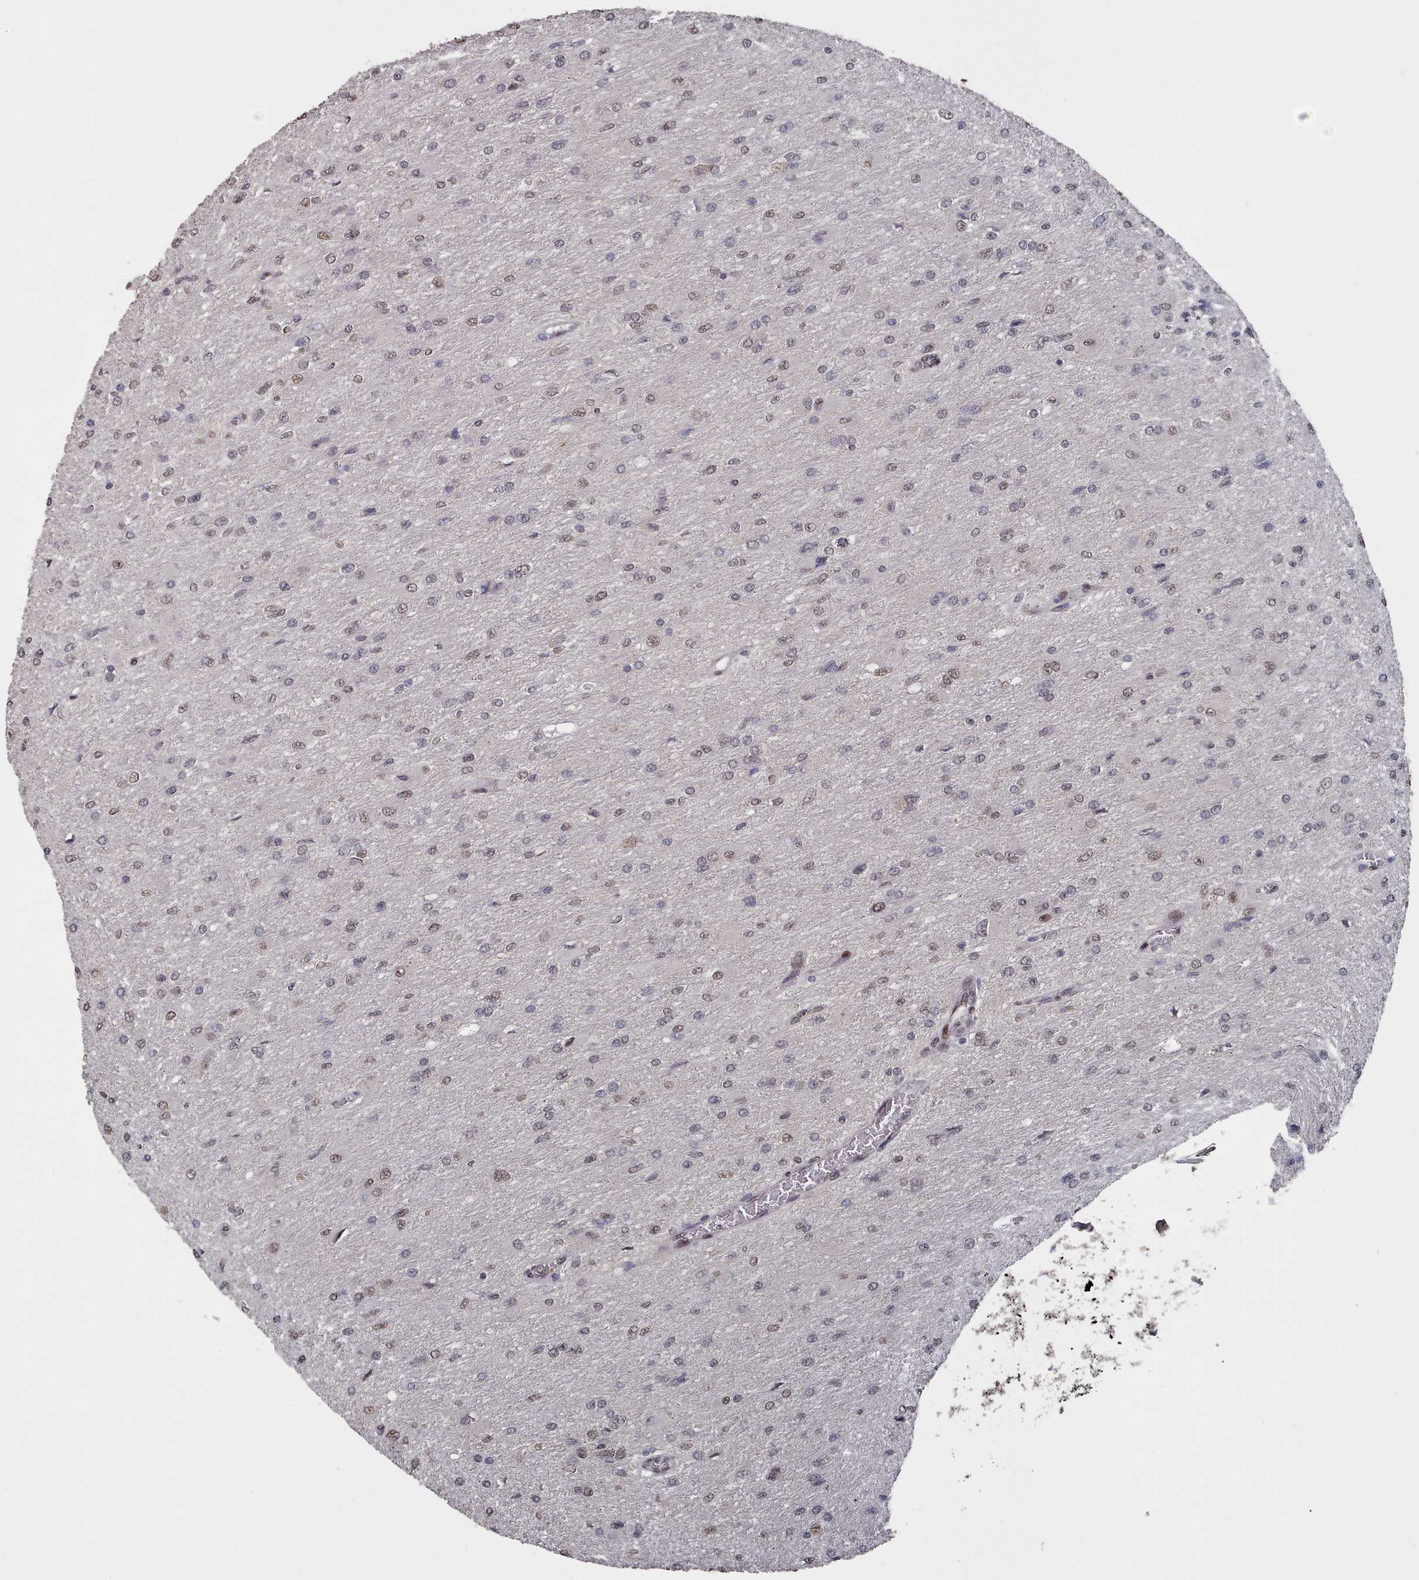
{"staining": {"intensity": "moderate", "quantity": "<25%", "location": "nuclear"}, "tissue": "glioma", "cell_type": "Tumor cells", "image_type": "cancer", "snomed": [{"axis": "morphology", "description": "Glioma, malignant, High grade"}, {"axis": "topography", "description": "Cerebral cortex"}], "caption": "Protein analysis of glioma tissue exhibits moderate nuclear staining in approximately <25% of tumor cells. The staining was performed using DAB (3,3'-diaminobenzidine), with brown indicating positive protein expression. Nuclei are stained blue with hematoxylin.", "gene": "PNRC2", "patient": {"sex": "female", "age": 36}}